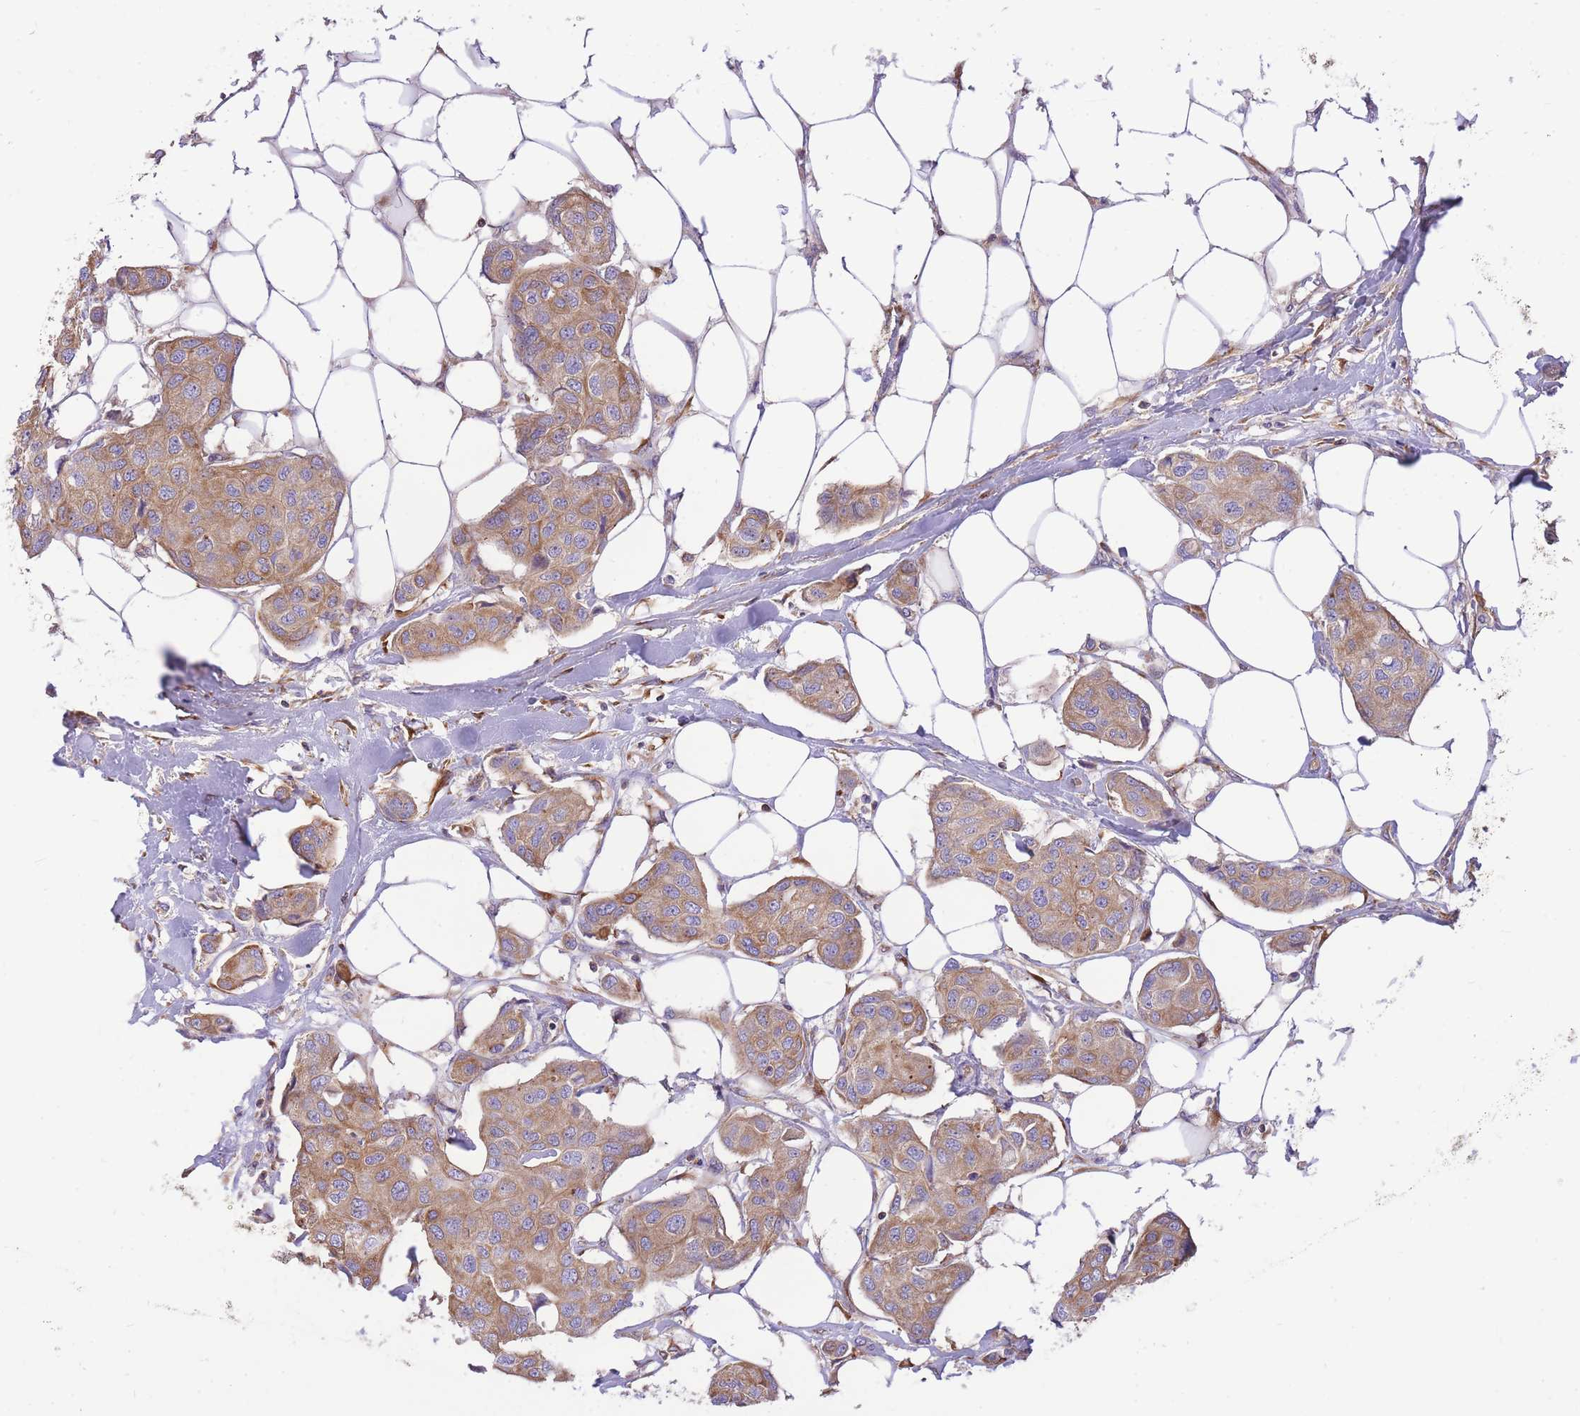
{"staining": {"intensity": "moderate", "quantity": ">75%", "location": "cytoplasmic/membranous"}, "tissue": "breast cancer", "cell_type": "Tumor cells", "image_type": "cancer", "snomed": [{"axis": "morphology", "description": "Duct carcinoma"}, {"axis": "topography", "description": "Breast"}, {"axis": "topography", "description": "Lymph node"}], "caption": "Breast intraductal carcinoma tissue exhibits moderate cytoplasmic/membranous staining in approximately >75% of tumor cells", "gene": "GBP7", "patient": {"sex": "female", "age": 80}}